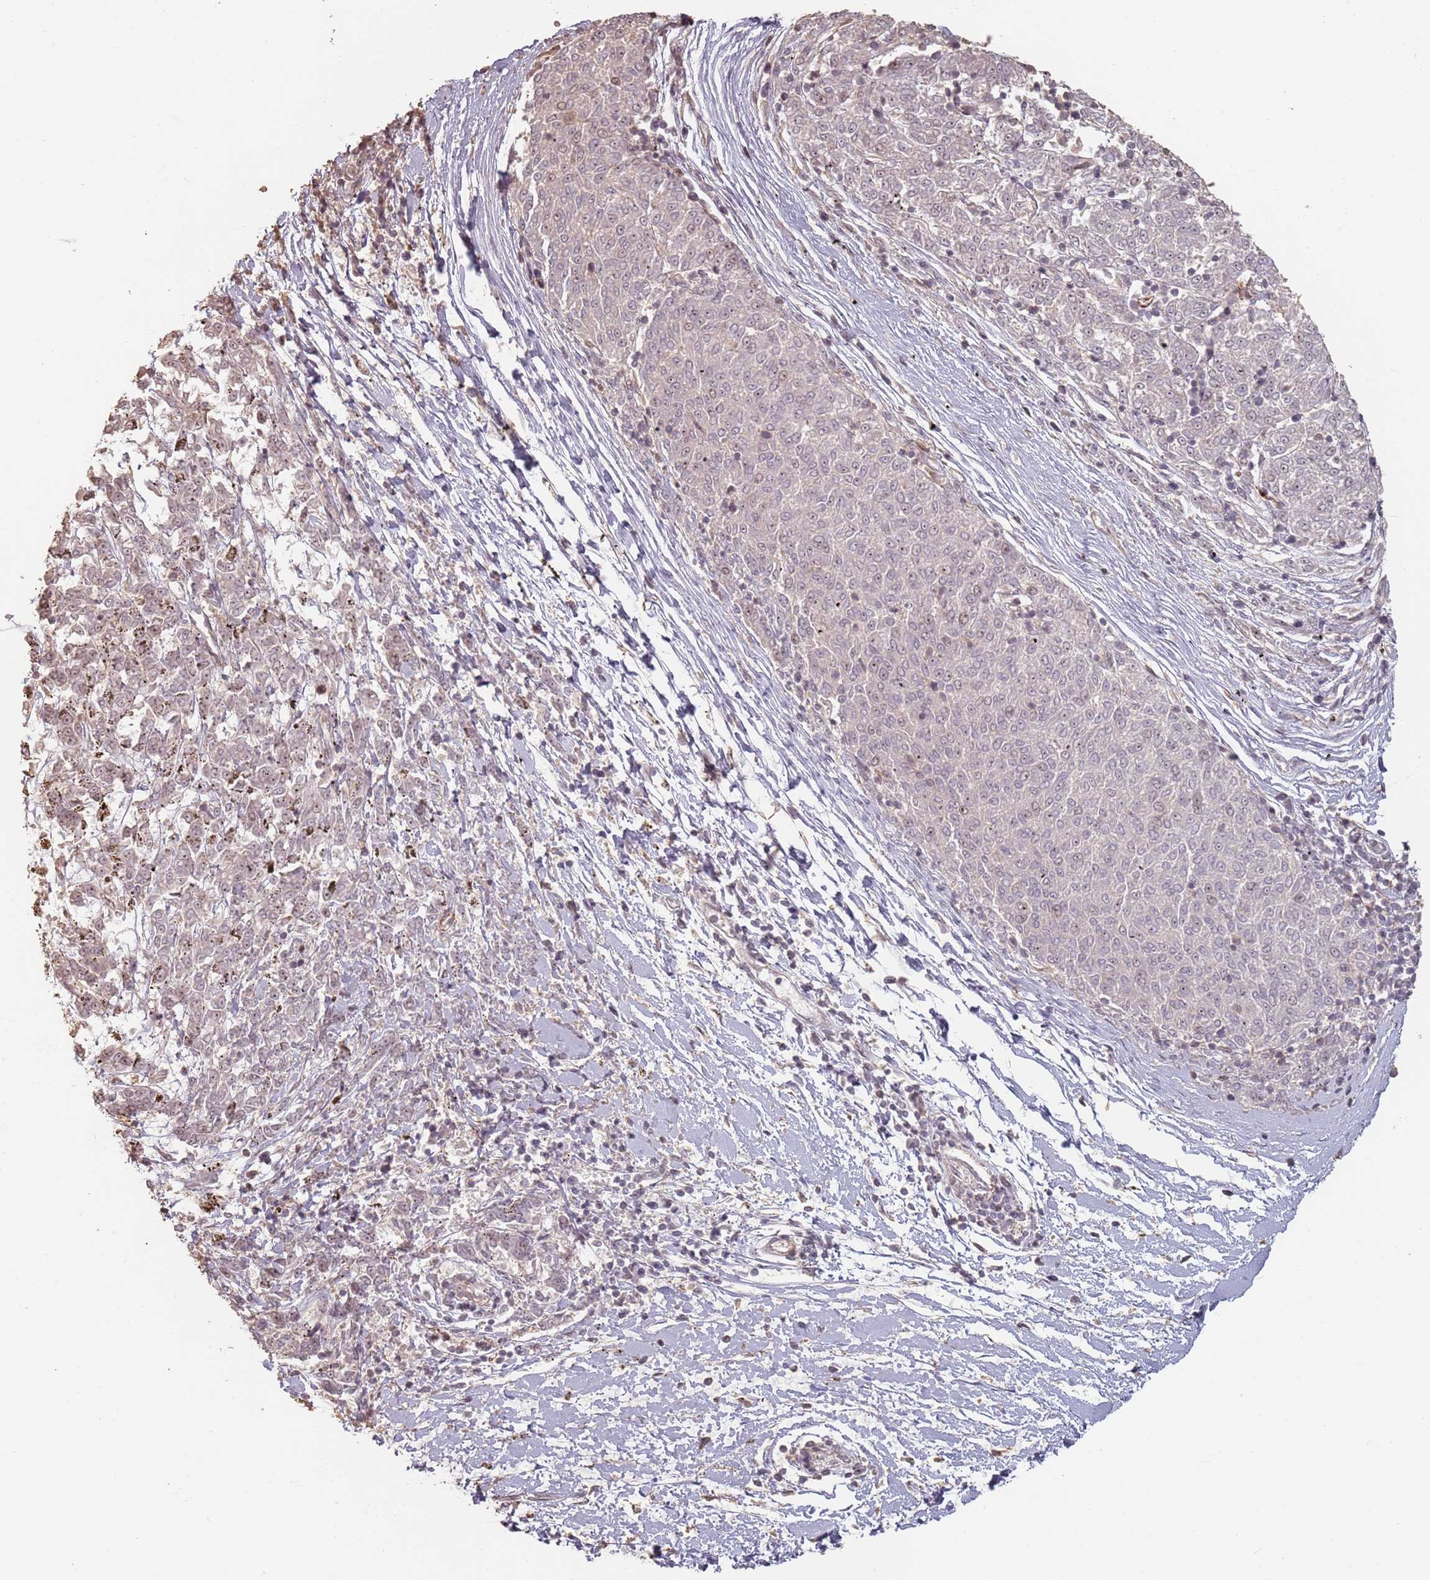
{"staining": {"intensity": "weak", "quantity": "25%-75%", "location": "nuclear"}, "tissue": "melanoma", "cell_type": "Tumor cells", "image_type": "cancer", "snomed": [{"axis": "morphology", "description": "Malignant melanoma, NOS"}, {"axis": "topography", "description": "Skin"}], "caption": "A brown stain labels weak nuclear positivity of a protein in malignant melanoma tumor cells.", "gene": "ADTRP", "patient": {"sex": "female", "age": 72}}